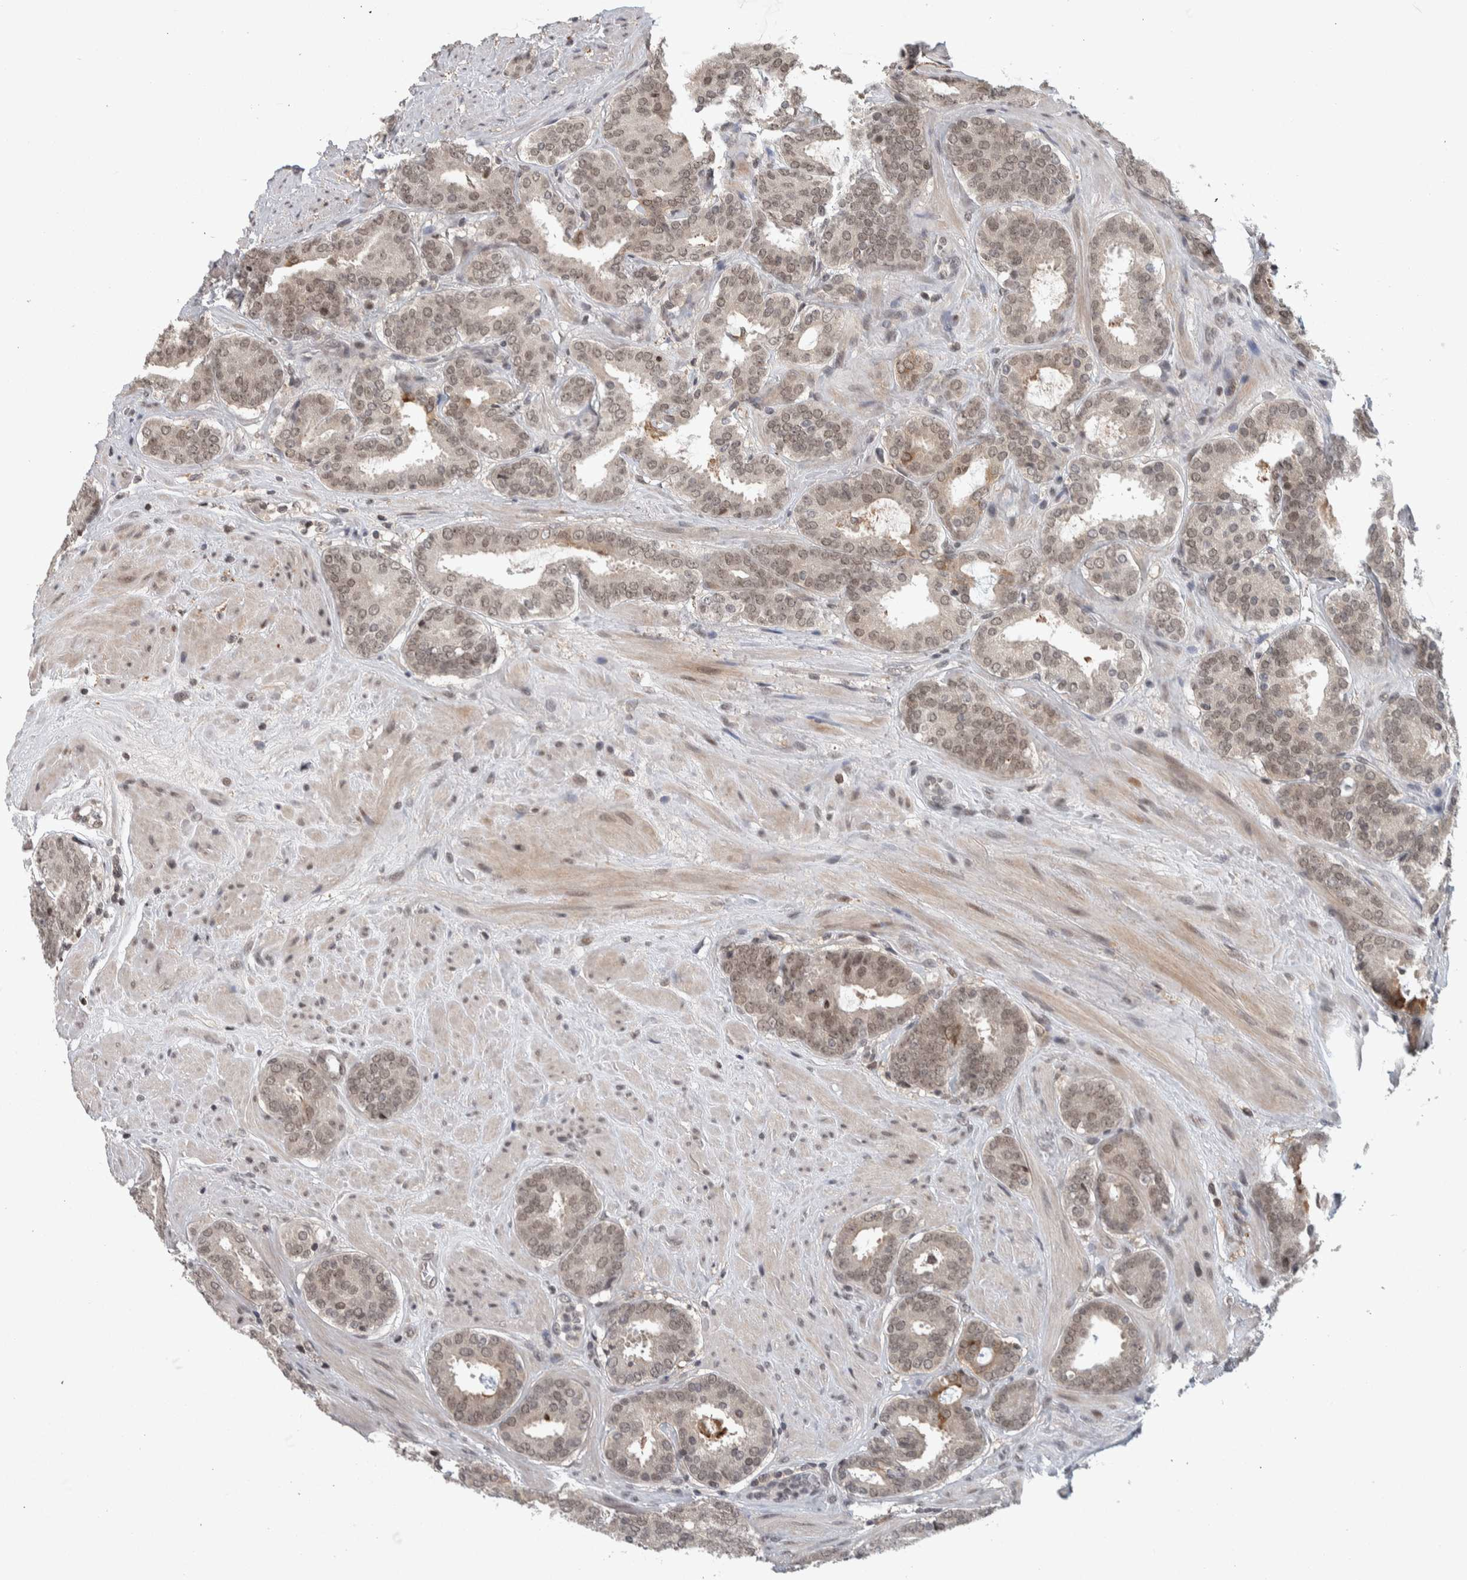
{"staining": {"intensity": "weak", "quantity": ">75%", "location": "cytoplasmic/membranous,nuclear"}, "tissue": "prostate cancer", "cell_type": "Tumor cells", "image_type": "cancer", "snomed": [{"axis": "morphology", "description": "Adenocarcinoma, Low grade"}, {"axis": "topography", "description": "Prostate"}], "caption": "Prostate low-grade adenocarcinoma stained with a brown dye shows weak cytoplasmic/membranous and nuclear positive staining in about >75% of tumor cells.", "gene": "ZSCAN21", "patient": {"sex": "male", "age": 69}}